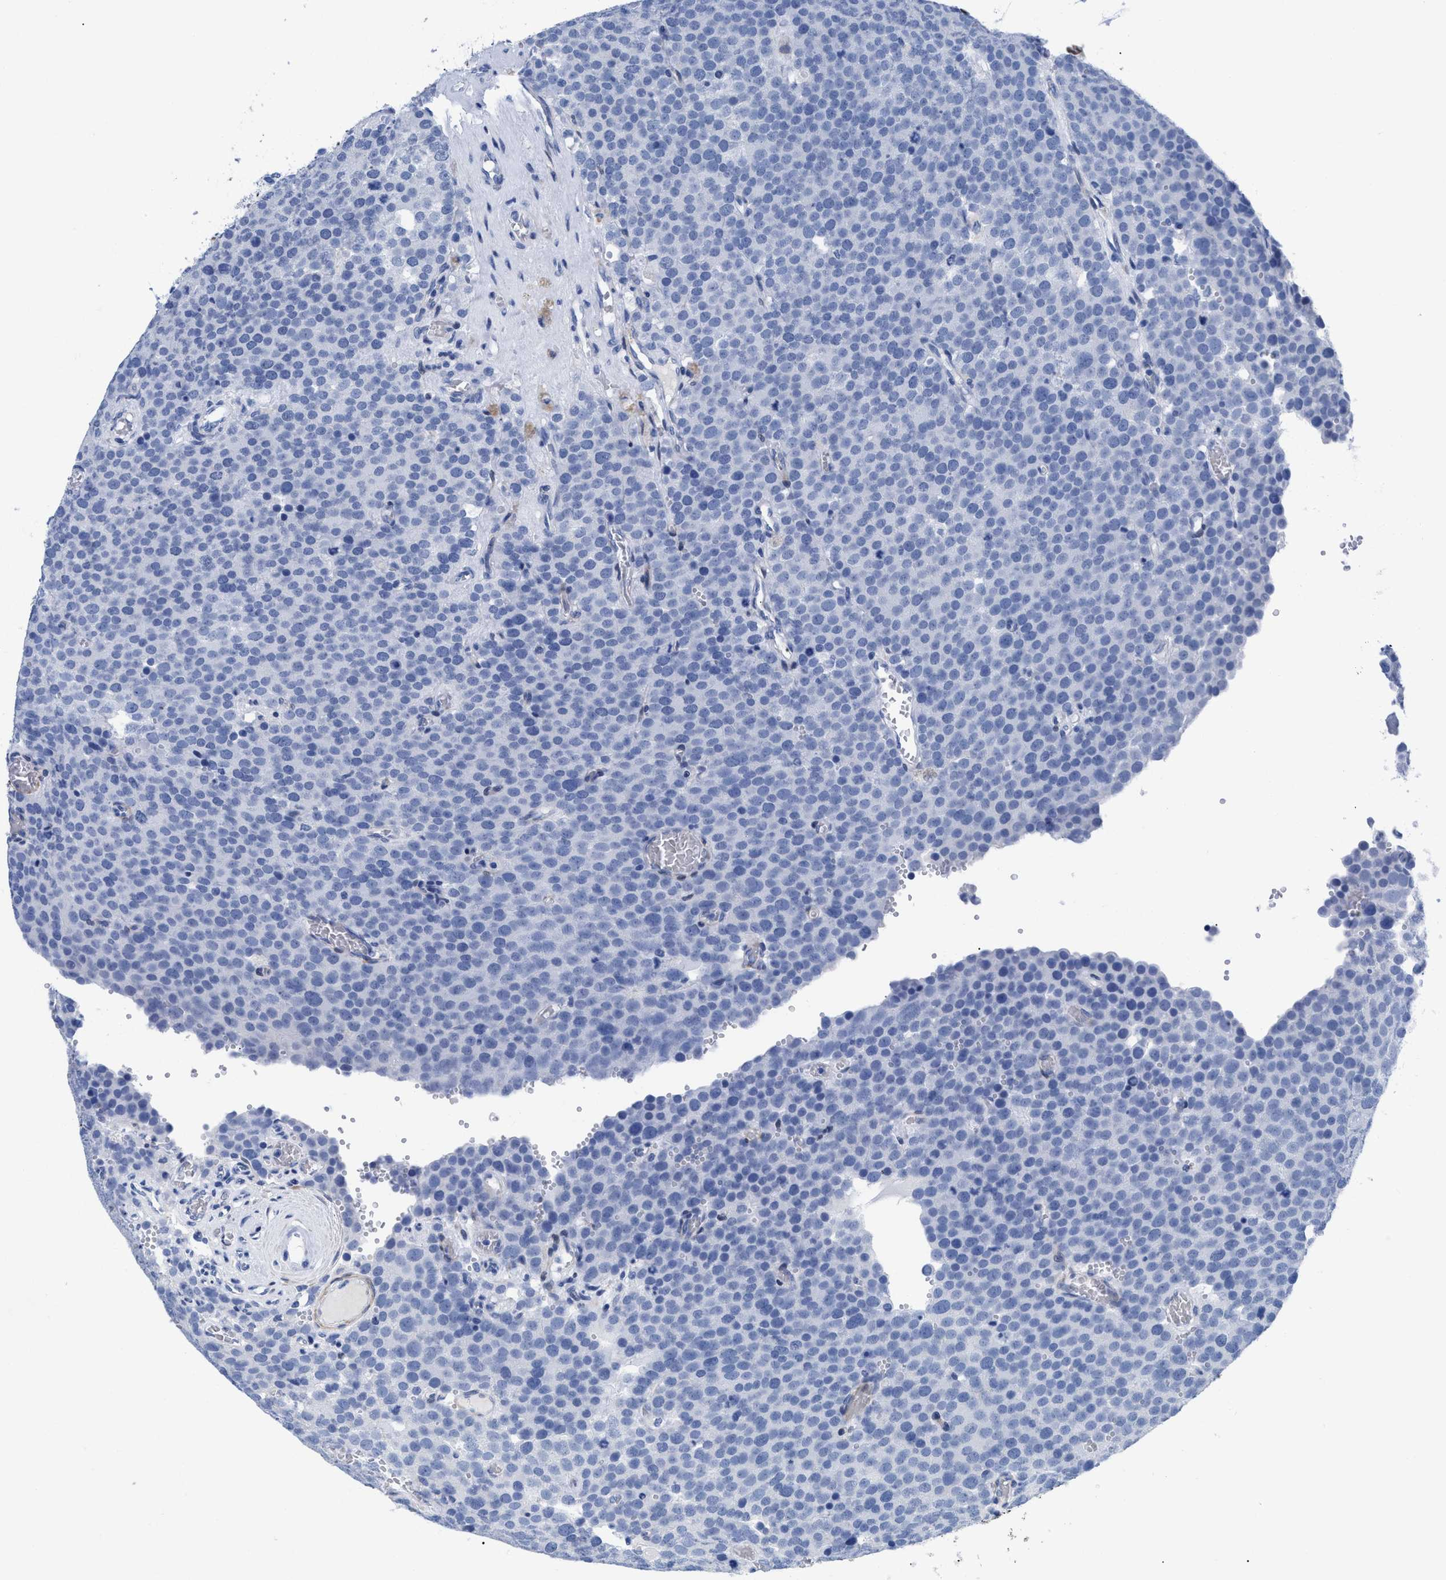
{"staining": {"intensity": "negative", "quantity": "none", "location": "none"}, "tissue": "testis cancer", "cell_type": "Tumor cells", "image_type": "cancer", "snomed": [{"axis": "morphology", "description": "Normal tissue, NOS"}, {"axis": "morphology", "description": "Seminoma, NOS"}, {"axis": "topography", "description": "Testis"}], "caption": "IHC micrograph of human seminoma (testis) stained for a protein (brown), which reveals no expression in tumor cells.", "gene": "DUSP26", "patient": {"sex": "male", "age": 71}}